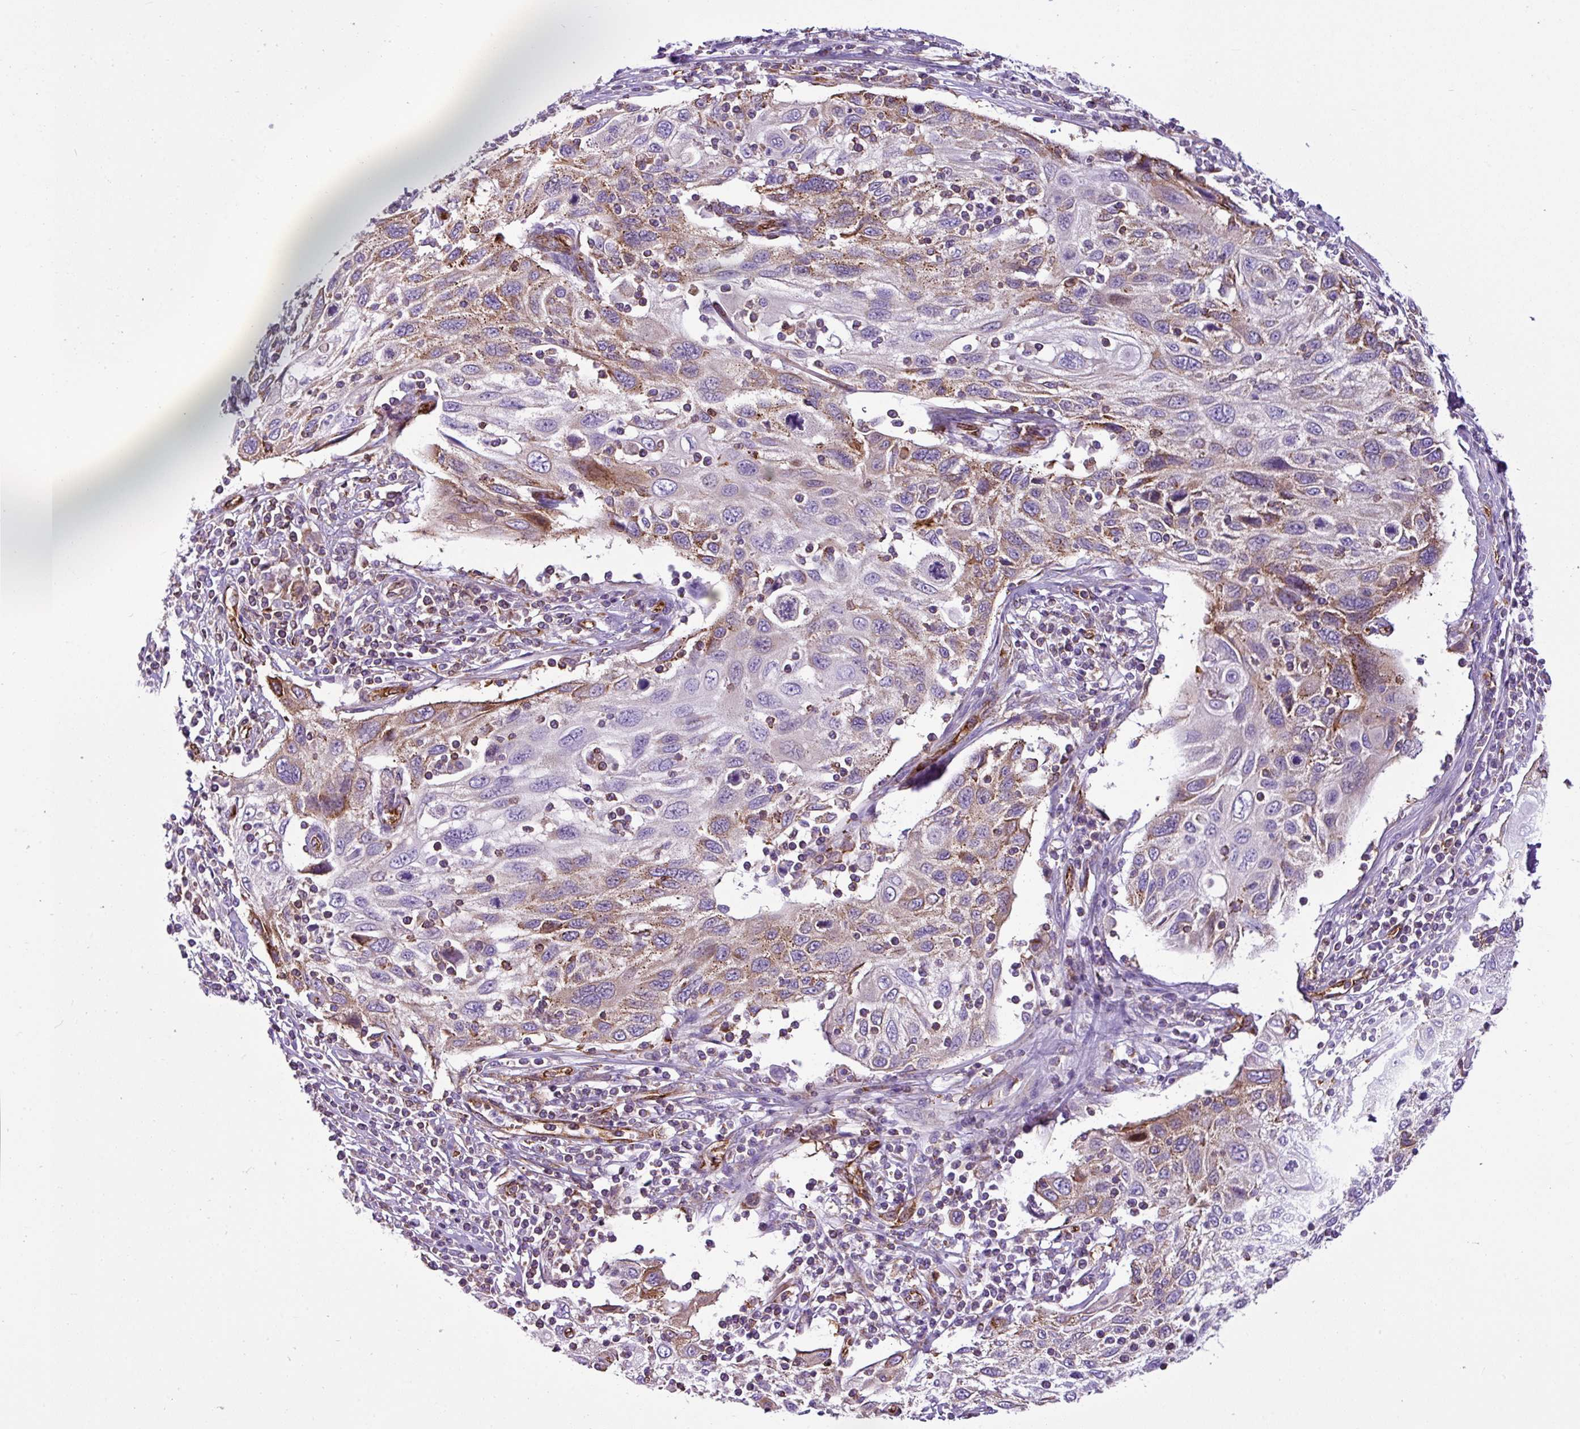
{"staining": {"intensity": "weak", "quantity": "<25%", "location": "cytoplasmic/membranous"}, "tissue": "cervical cancer", "cell_type": "Tumor cells", "image_type": "cancer", "snomed": [{"axis": "morphology", "description": "Squamous cell carcinoma, NOS"}, {"axis": "topography", "description": "Cervix"}], "caption": "IHC histopathology image of human squamous cell carcinoma (cervical) stained for a protein (brown), which displays no staining in tumor cells.", "gene": "EME2", "patient": {"sex": "female", "age": 70}}